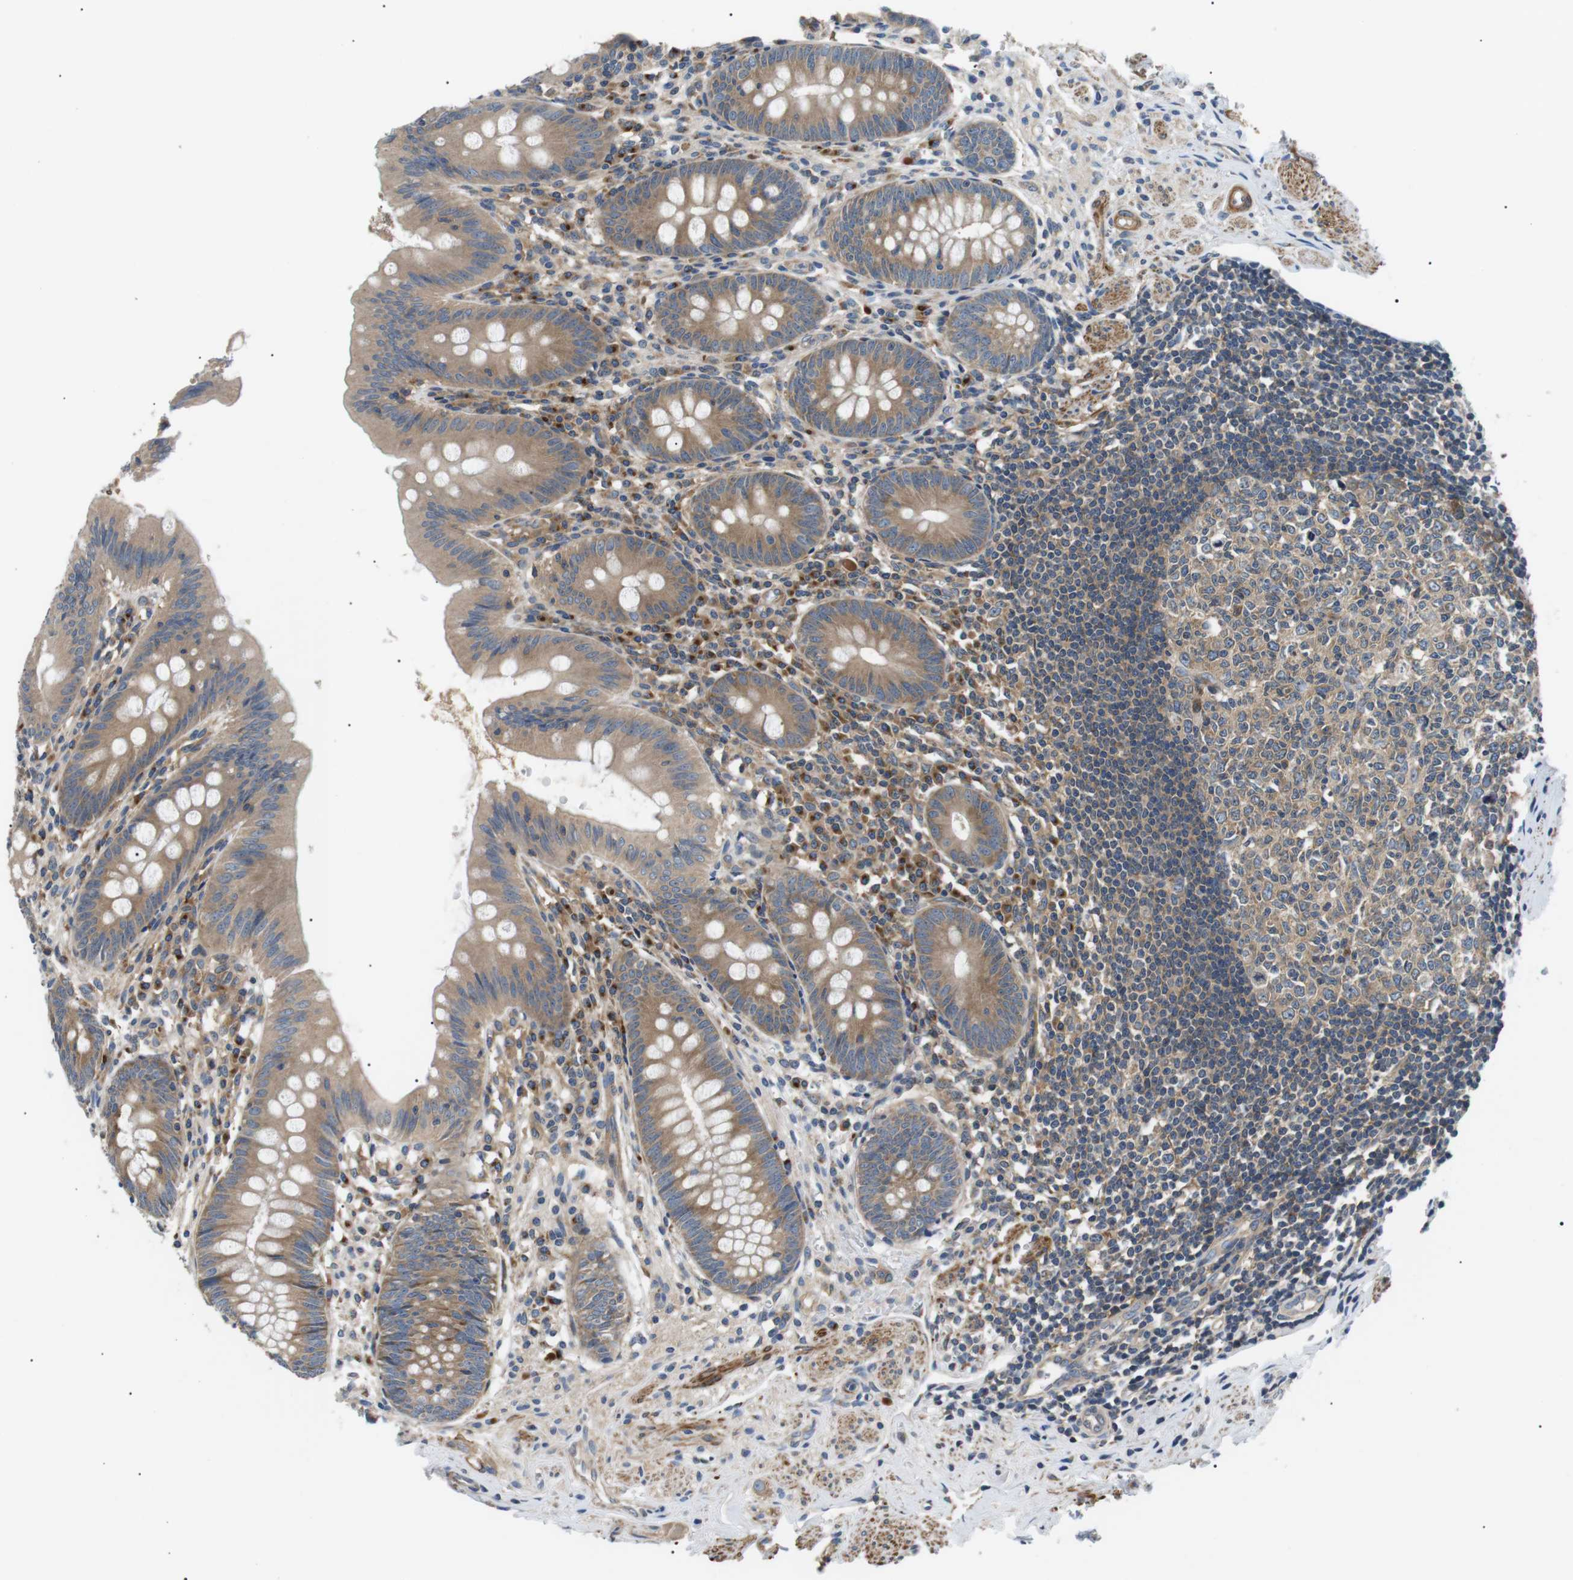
{"staining": {"intensity": "moderate", "quantity": ">75%", "location": "cytoplasmic/membranous"}, "tissue": "appendix", "cell_type": "Glandular cells", "image_type": "normal", "snomed": [{"axis": "morphology", "description": "Normal tissue, NOS"}, {"axis": "topography", "description": "Appendix"}], "caption": "Protein staining shows moderate cytoplasmic/membranous staining in approximately >75% of glandular cells in benign appendix.", "gene": "DIPK1A", "patient": {"sex": "male", "age": 56}}